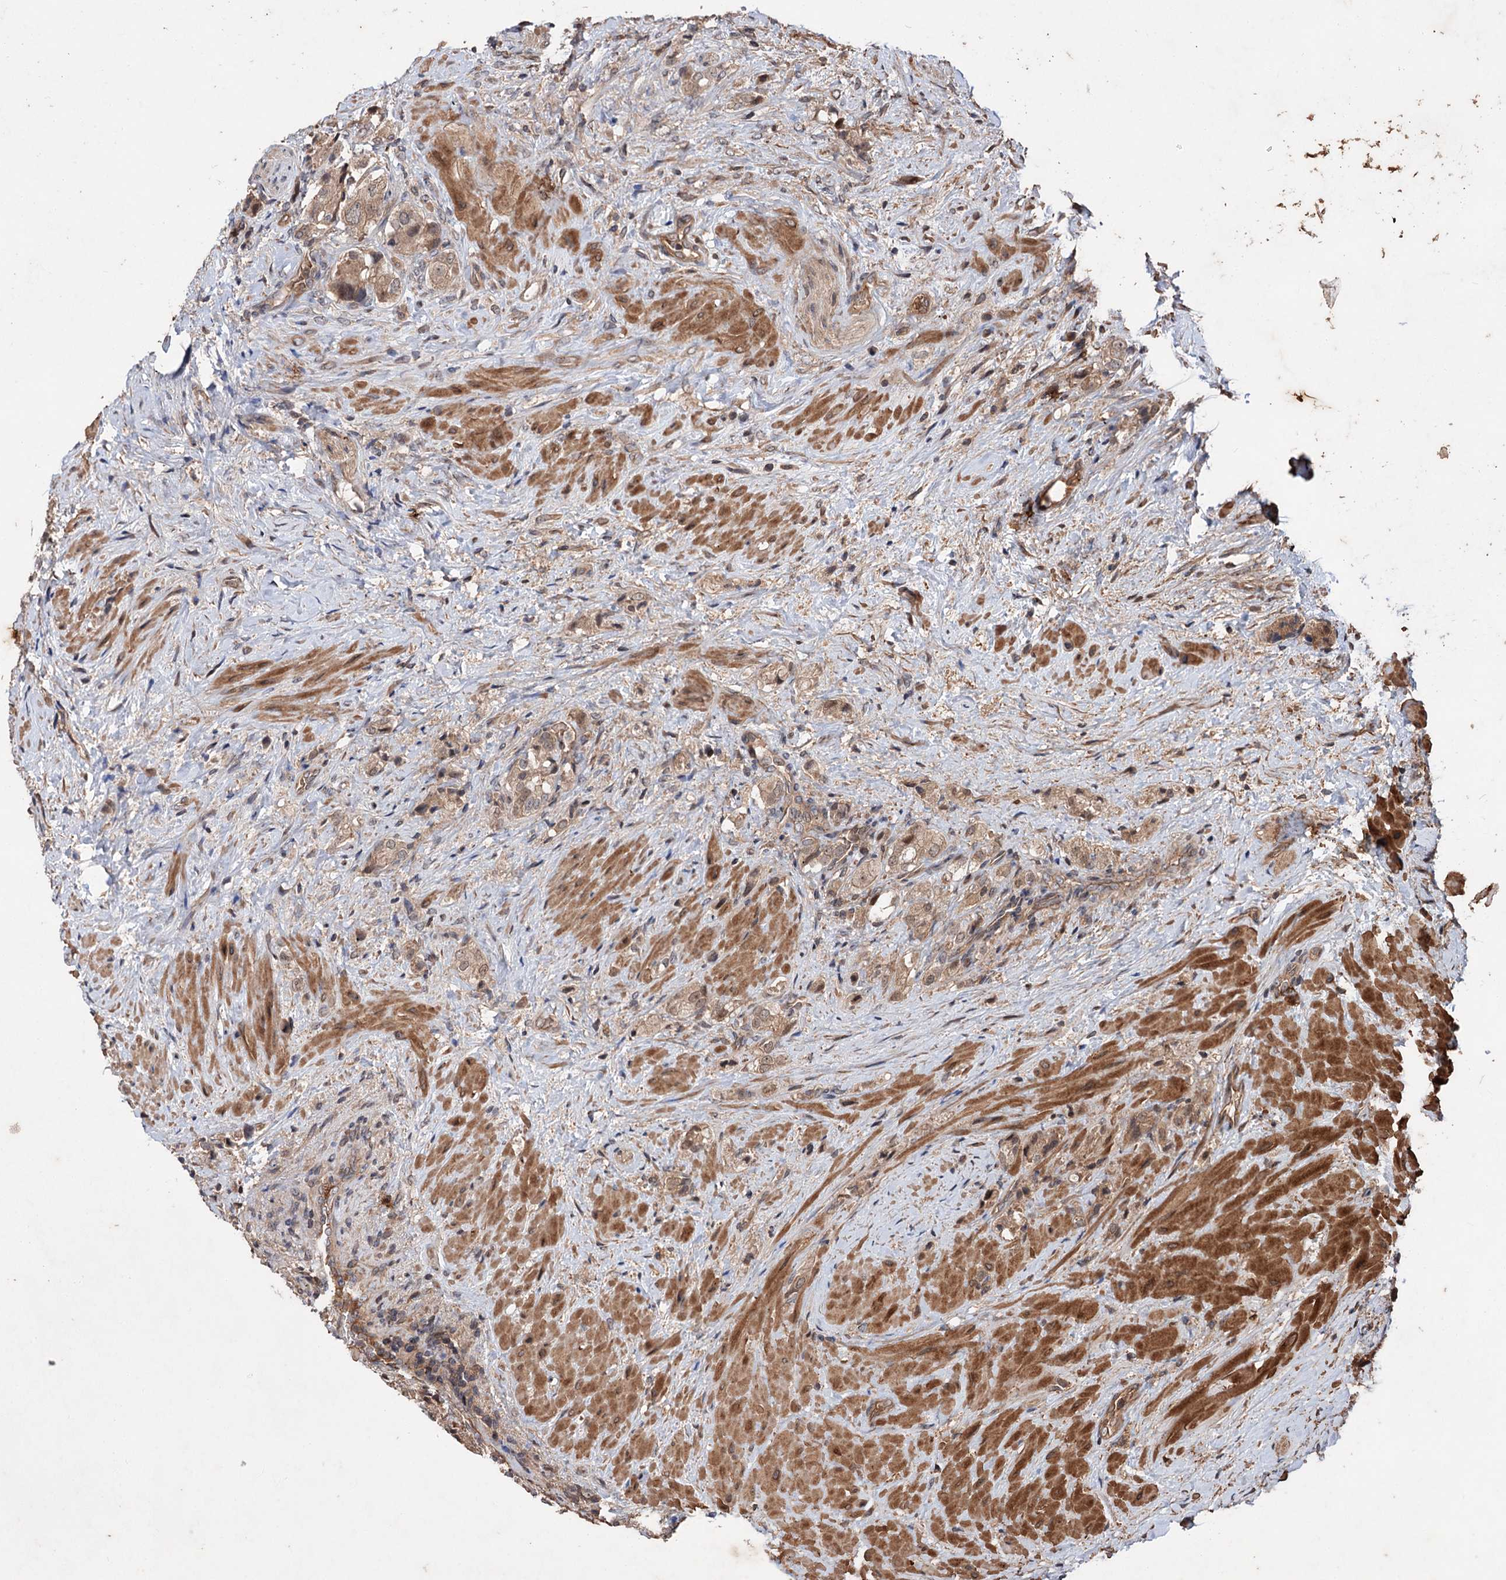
{"staining": {"intensity": "moderate", "quantity": ">75%", "location": "cytoplasmic/membranous"}, "tissue": "prostate cancer", "cell_type": "Tumor cells", "image_type": "cancer", "snomed": [{"axis": "morphology", "description": "Adenocarcinoma, High grade"}, {"axis": "topography", "description": "Prostate"}], "caption": "Immunohistochemistry staining of prostate cancer (adenocarcinoma (high-grade)), which shows medium levels of moderate cytoplasmic/membranous positivity in about >75% of tumor cells indicating moderate cytoplasmic/membranous protein expression. The staining was performed using DAB (brown) for protein detection and nuclei were counterstained in hematoxylin (blue).", "gene": "ADK", "patient": {"sex": "male", "age": 65}}